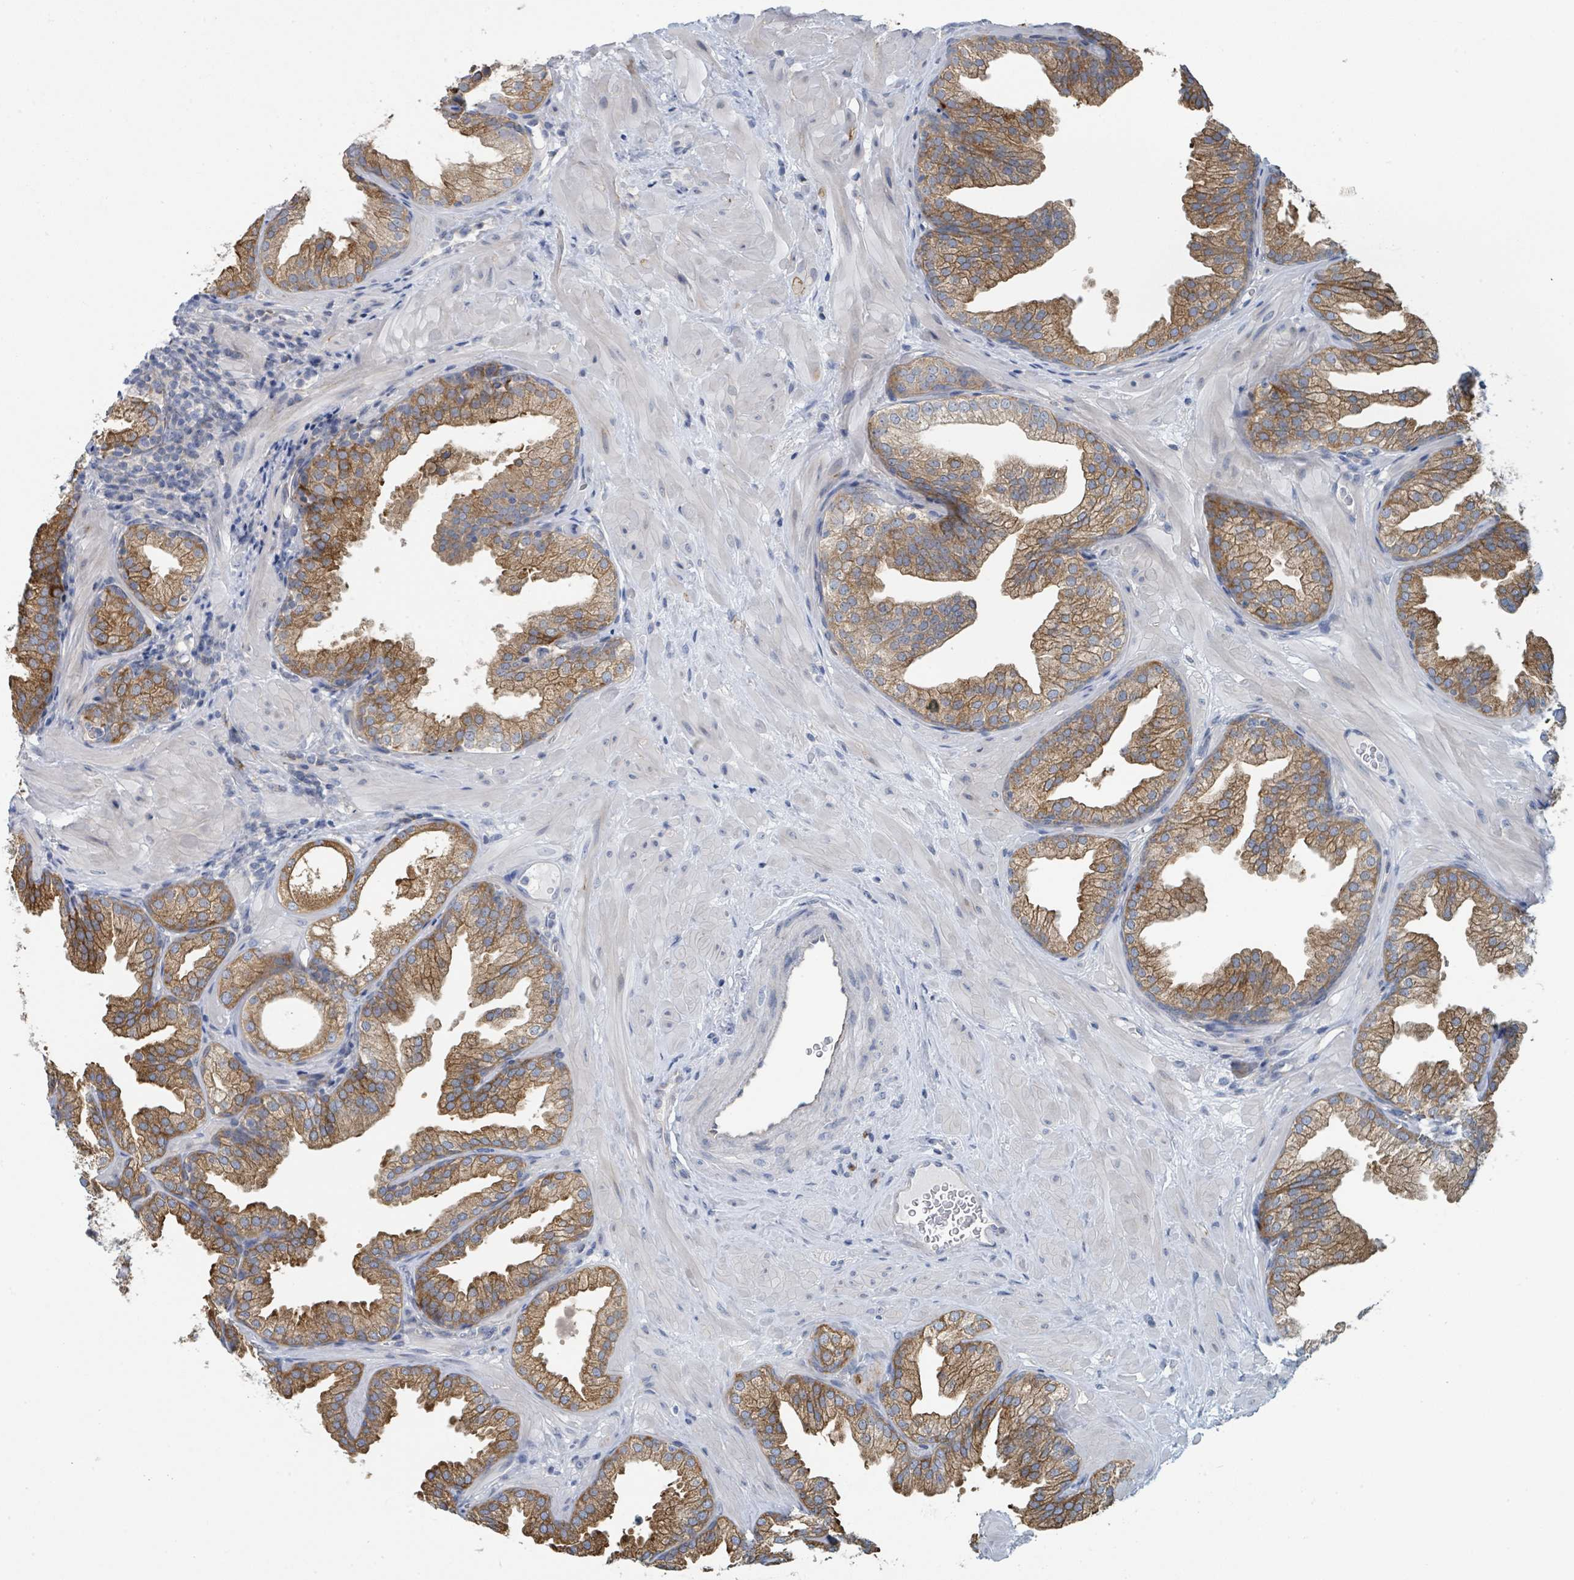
{"staining": {"intensity": "moderate", "quantity": ">75%", "location": "cytoplasmic/membranous"}, "tissue": "prostate", "cell_type": "Glandular cells", "image_type": "normal", "snomed": [{"axis": "morphology", "description": "Normal tissue, NOS"}, {"axis": "topography", "description": "Prostate"}], "caption": "Protein staining exhibits moderate cytoplasmic/membranous positivity in approximately >75% of glandular cells in benign prostate. (DAB = brown stain, brightfield microscopy at high magnification).", "gene": "ANKRD55", "patient": {"sex": "male", "age": 37}}